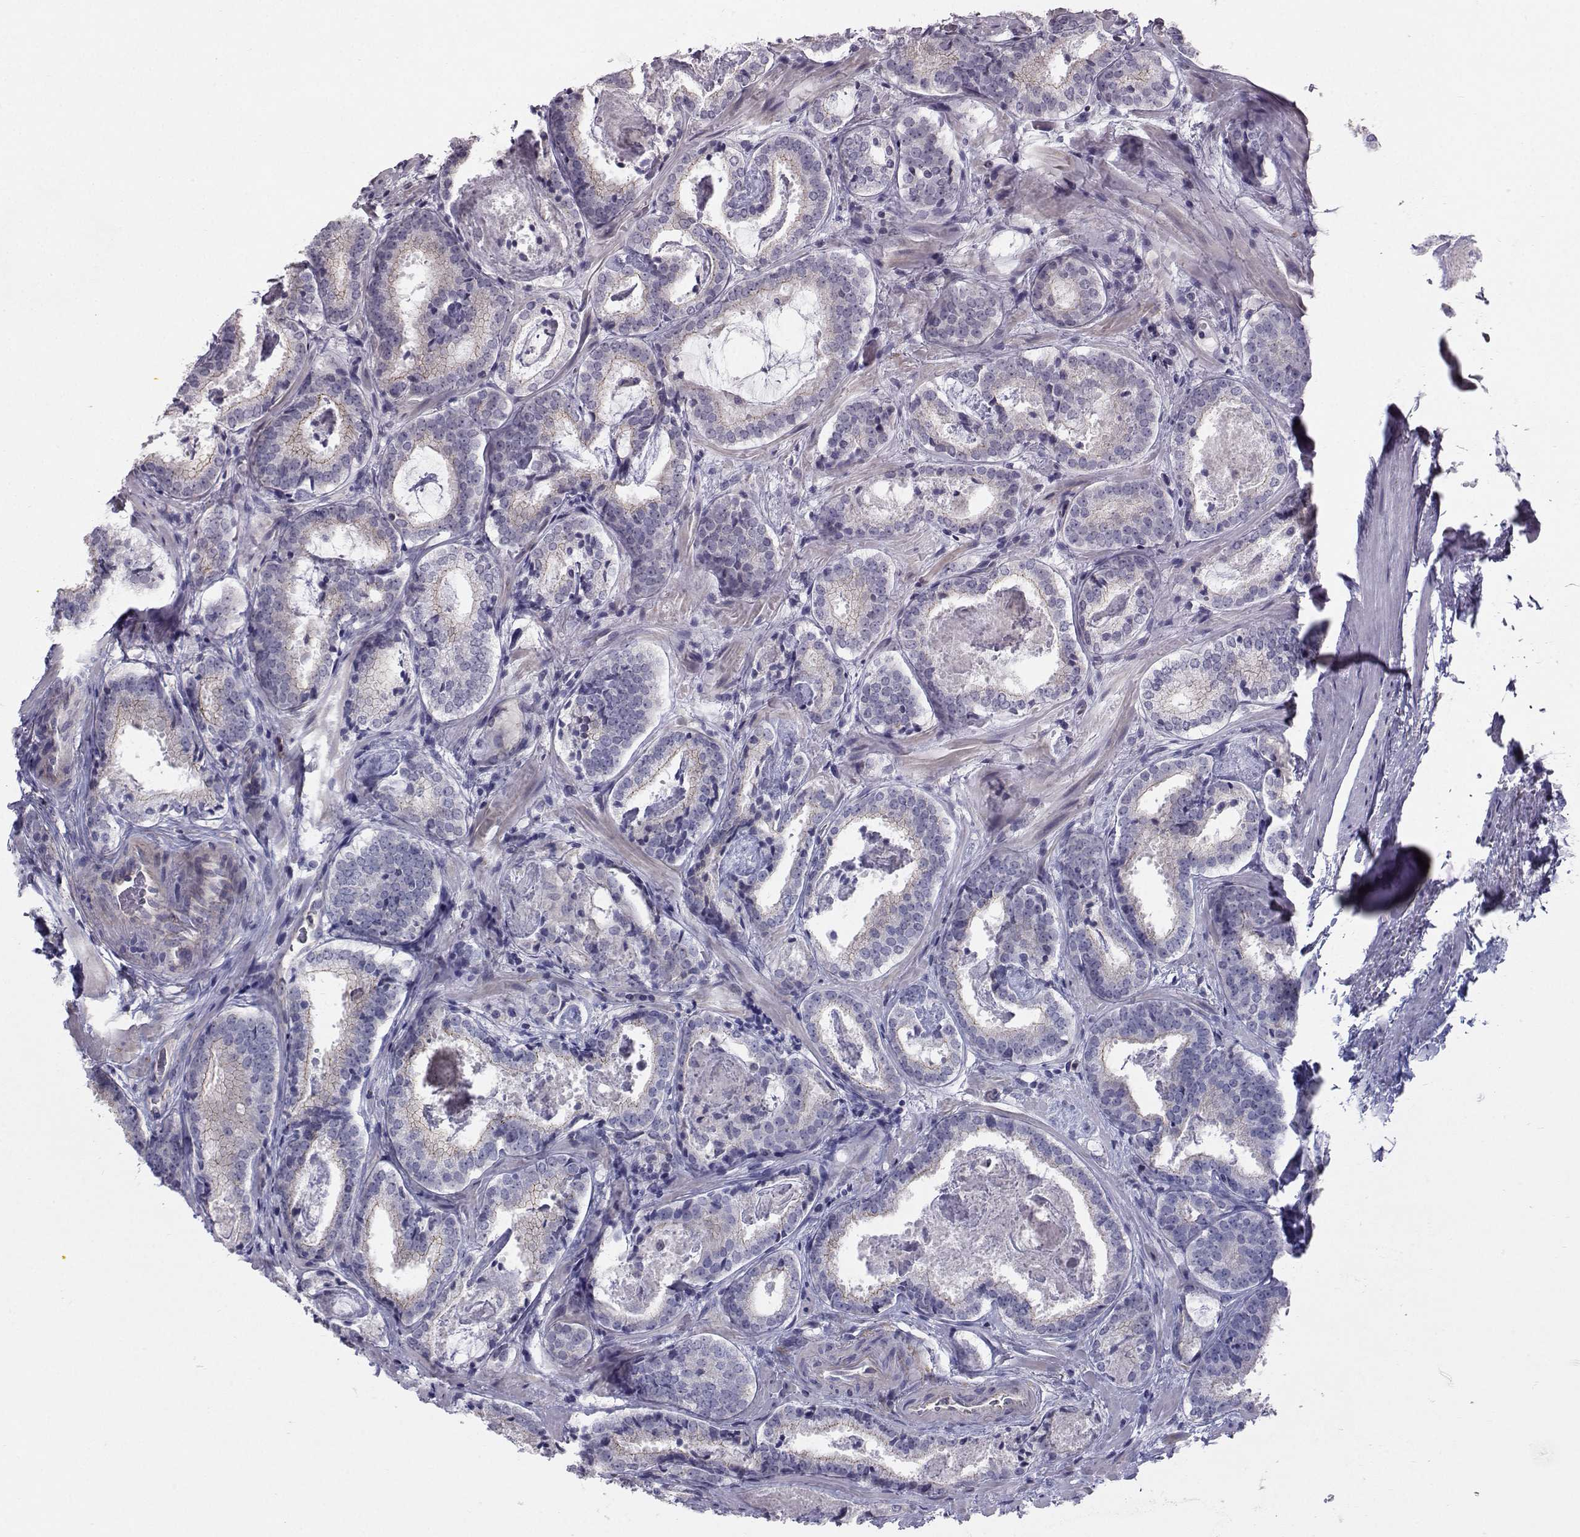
{"staining": {"intensity": "weak", "quantity": "<25%", "location": "cytoplasmic/membranous"}, "tissue": "prostate cancer", "cell_type": "Tumor cells", "image_type": "cancer", "snomed": [{"axis": "morphology", "description": "Adenocarcinoma, NOS"}, {"axis": "morphology", "description": "Adenocarcinoma, High grade"}, {"axis": "topography", "description": "Prostate"}], "caption": "Immunohistochemical staining of human prostate high-grade adenocarcinoma displays no significant staining in tumor cells. The staining was performed using DAB to visualize the protein expression in brown, while the nuclei were stained in blue with hematoxylin (Magnification: 20x).", "gene": "MAST1", "patient": {"sex": "male", "age": 62}}